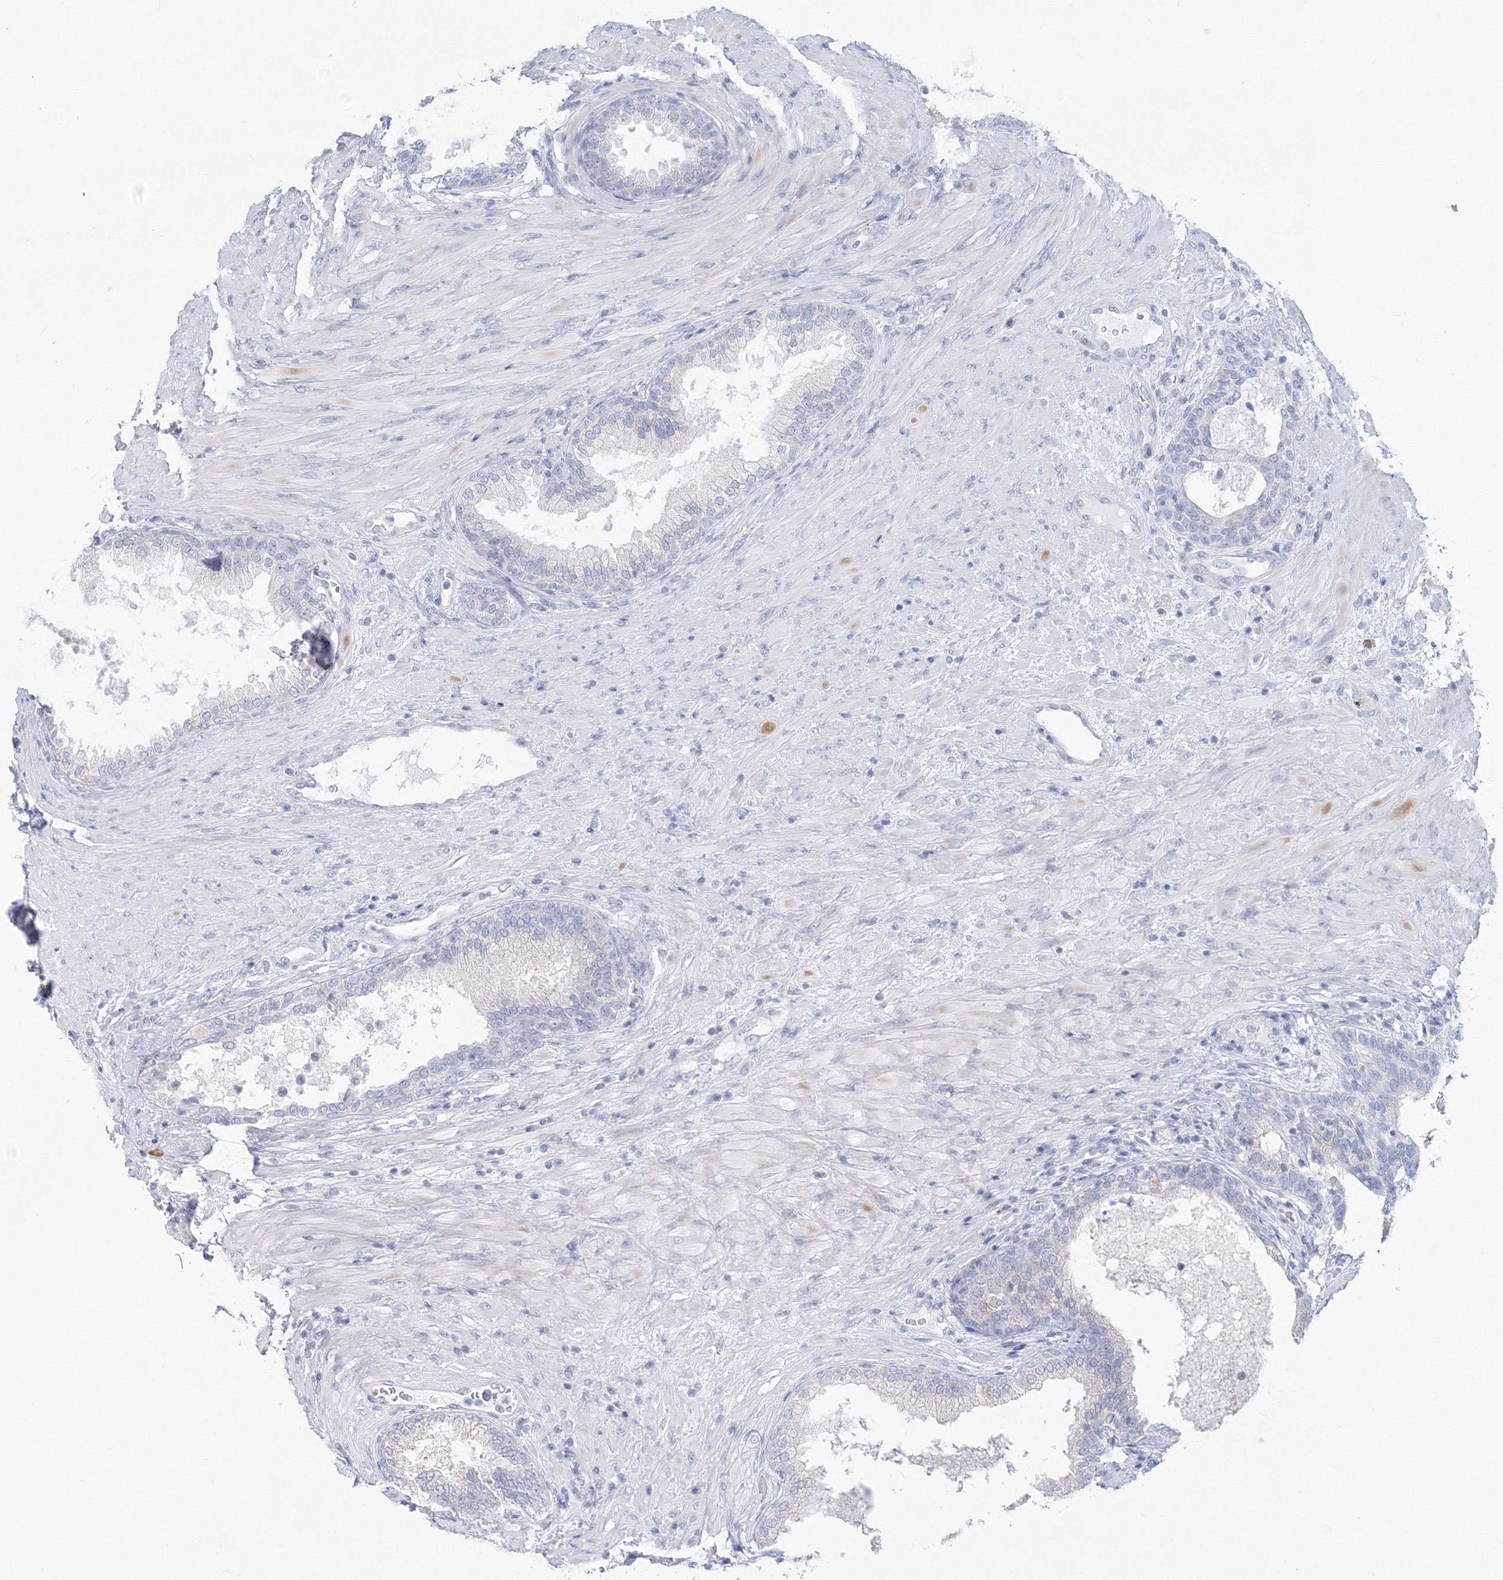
{"staining": {"intensity": "negative", "quantity": "none", "location": "none"}, "tissue": "prostate", "cell_type": "Glandular cells", "image_type": "normal", "snomed": [{"axis": "morphology", "description": "Normal tissue, NOS"}, {"axis": "topography", "description": "Prostate"}], "caption": "Prostate stained for a protein using immunohistochemistry exhibits no positivity glandular cells.", "gene": "VSIG1", "patient": {"sex": "male", "age": 76}}